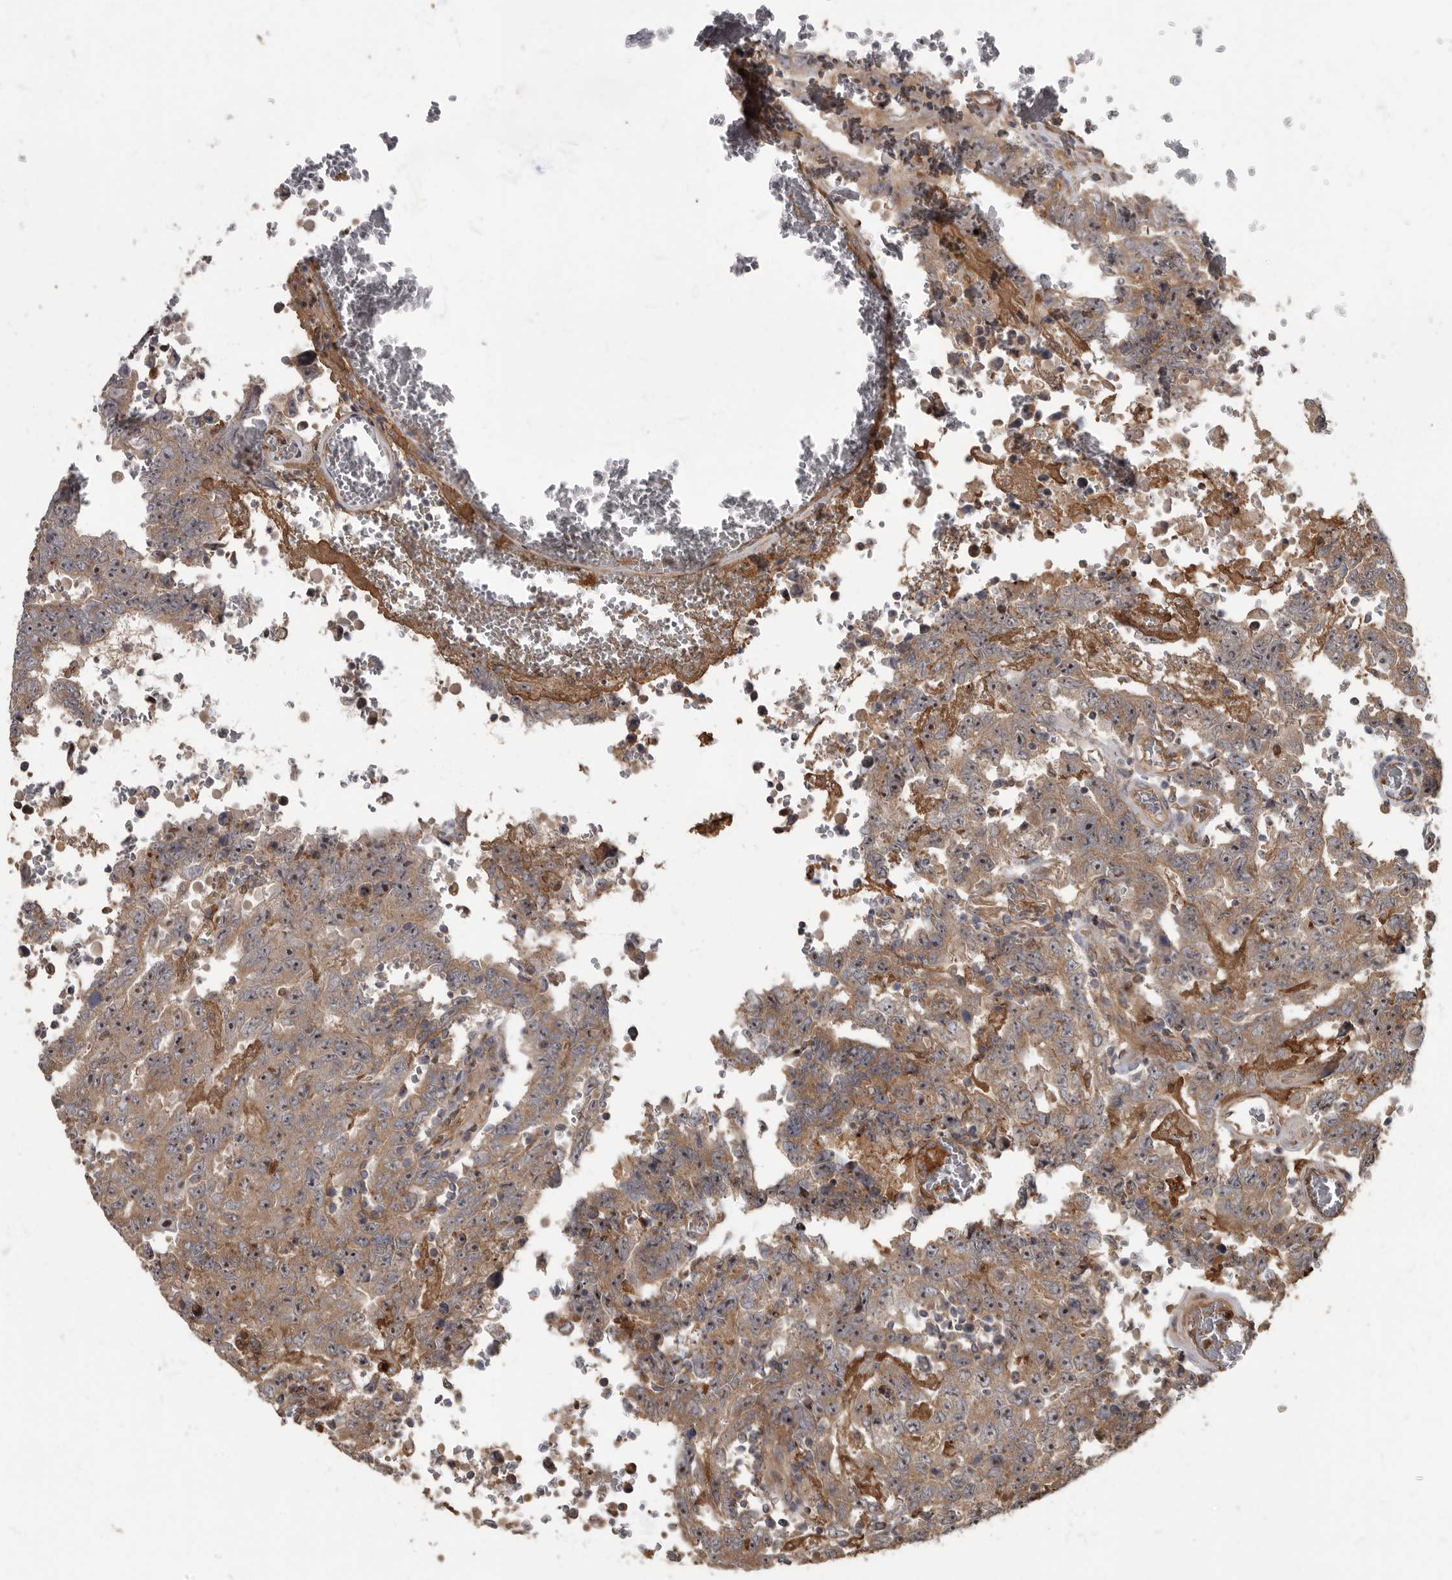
{"staining": {"intensity": "moderate", "quantity": ">75%", "location": "cytoplasmic/membranous"}, "tissue": "testis cancer", "cell_type": "Tumor cells", "image_type": "cancer", "snomed": [{"axis": "morphology", "description": "Carcinoma, Embryonal, NOS"}, {"axis": "topography", "description": "Testis"}], "caption": "Immunohistochemical staining of human testis cancer shows moderate cytoplasmic/membranous protein expression in approximately >75% of tumor cells. (Stains: DAB (3,3'-diaminobenzidine) in brown, nuclei in blue, Microscopy: brightfield microscopy at high magnification).", "gene": "DAAM1", "patient": {"sex": "male", "age": 26}}